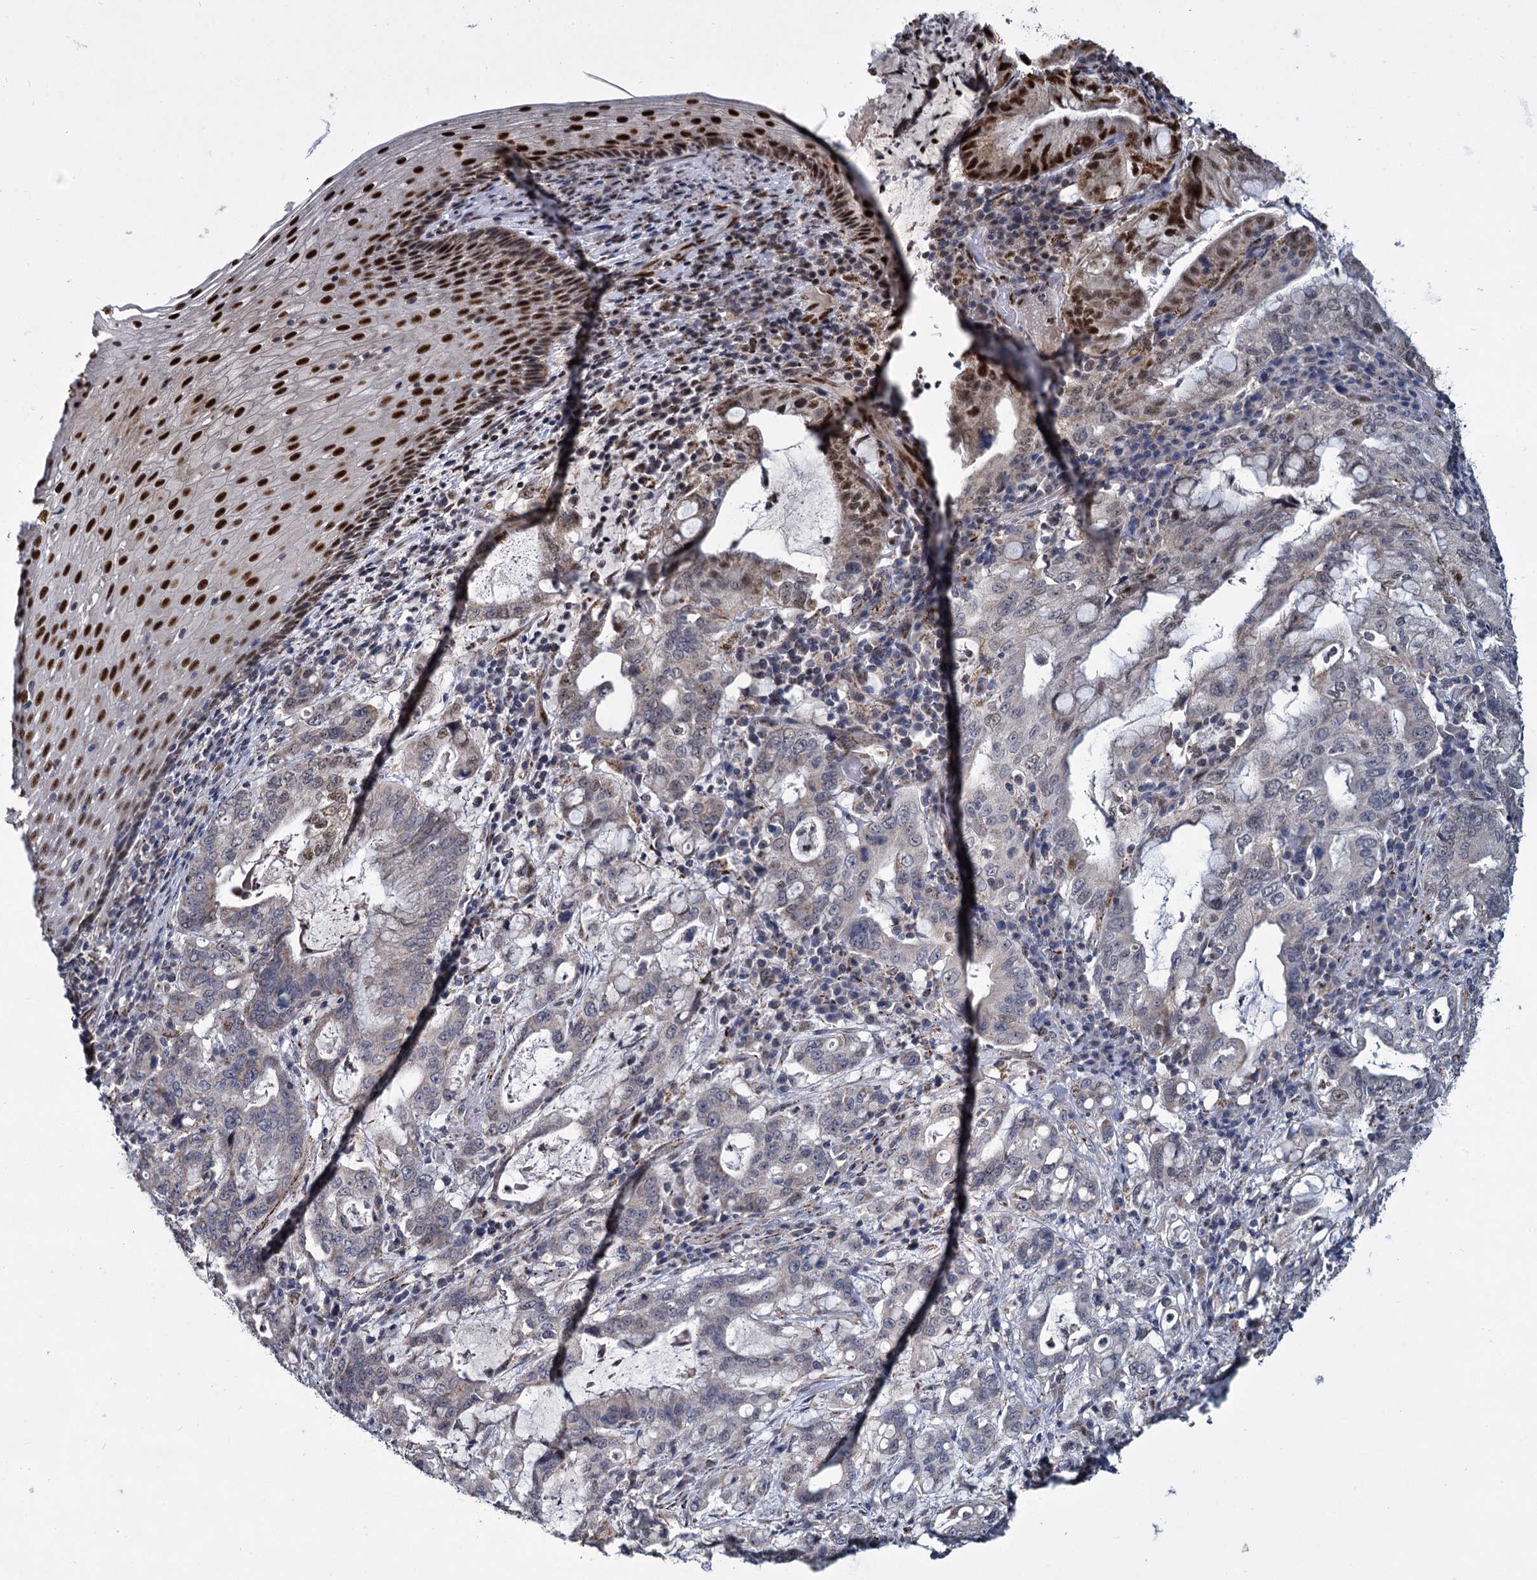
{"staining": {"intensity": "moderate", "quantity": "<25%", "location": "nuclear"}, "tissue": "stomach cancer", "cell_type": "Tumor cells", "image_type": "cancer", "snomed": [{"axis": "morphology", "description": "Normal tissue, NOS"}, {"axis": "morphology", "description": "Adenocarcinoma, NOS"}, {"axis": "topography", "description": "Esophagus"}, {"axis": "topography", "description": "Stomach, upper"}, {"axis": "topography", "description": "Peripheral nerve tissue"}], "caption": "Immunohistochemistry of human stomach adenocarcinoma reveals low levels of moderate nuclear staining in about <25% of tumor cells.", "gene": "RPUSD4", "patient": {"sex": "male", "age": 62}}